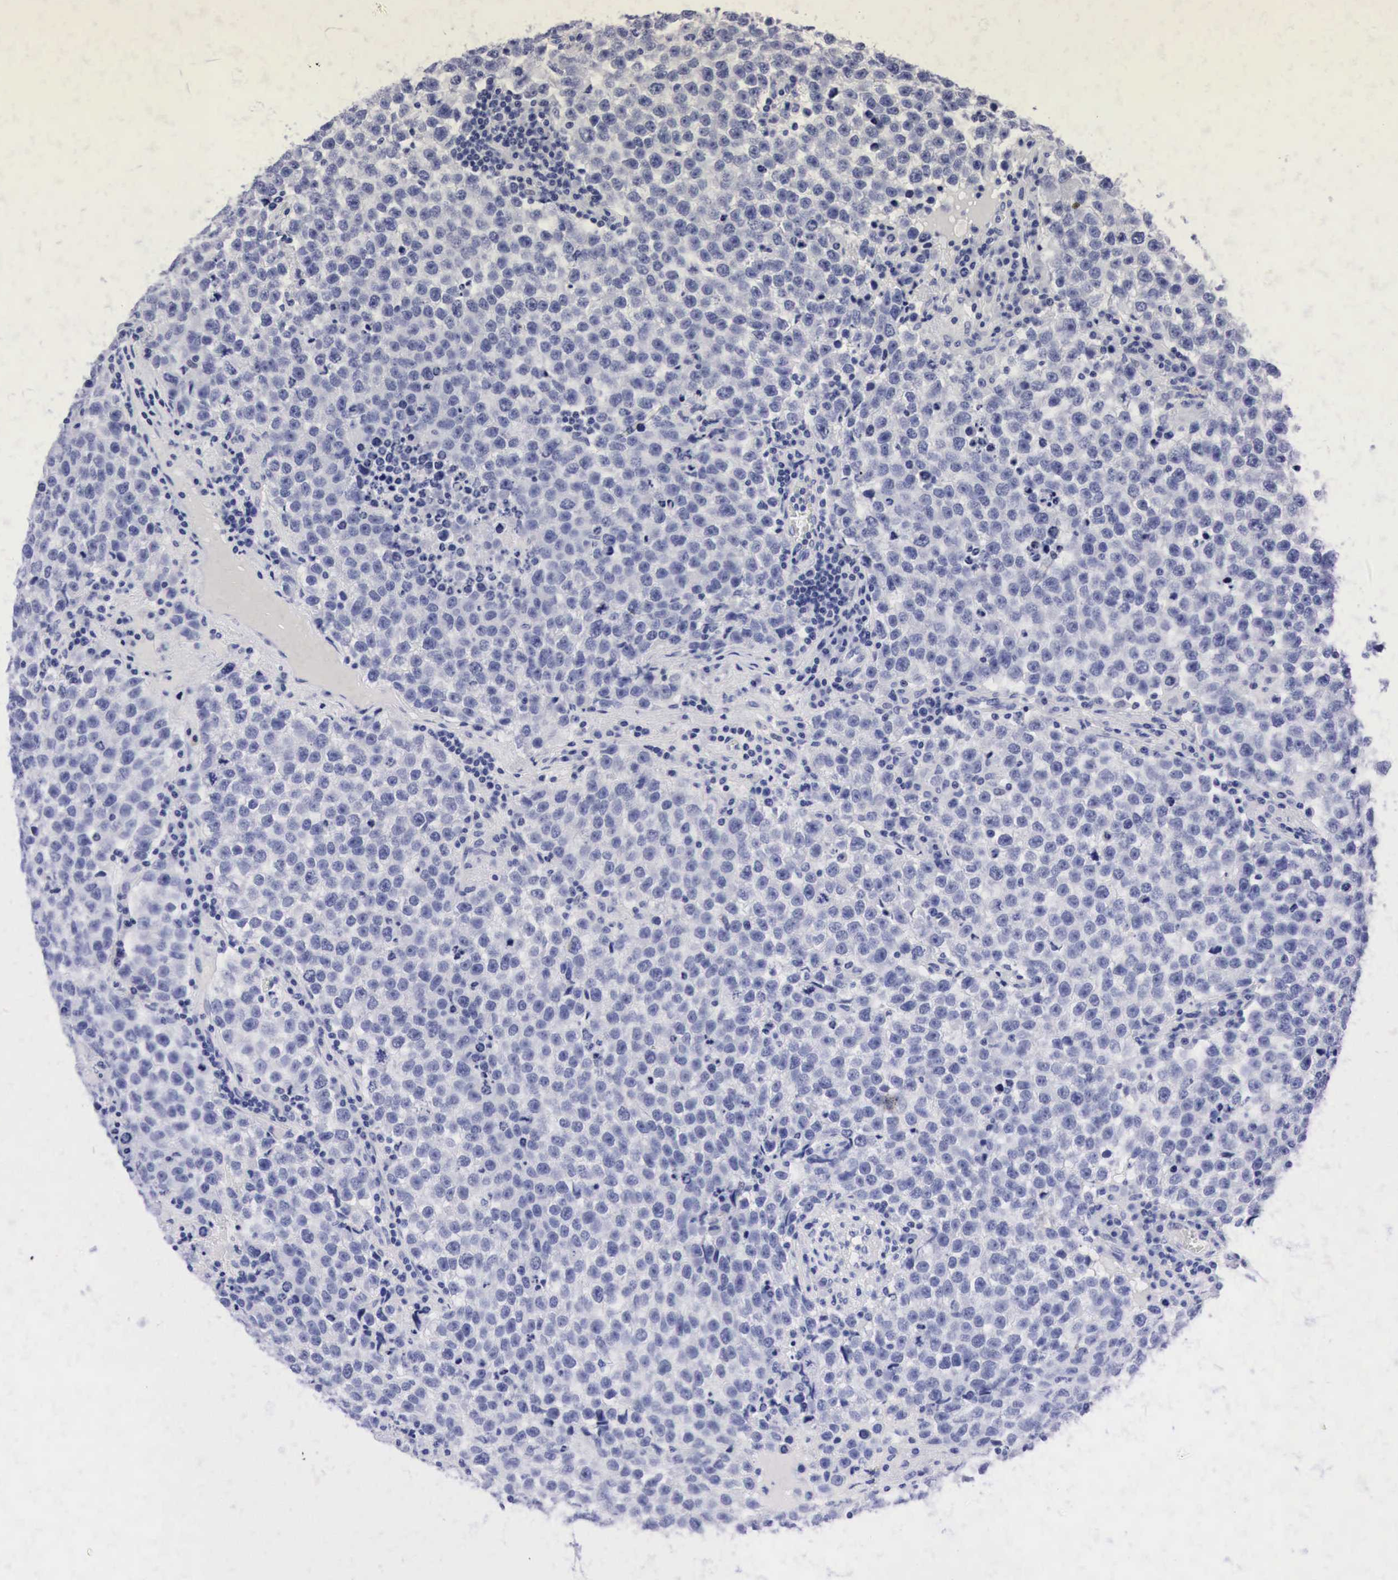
{"staining": {"intensity": "negative", "quantity": "none", "location": "none"}, "tissue": "testis cancer", "cell_type": "Tumor cells", "image_type": "cancer", "snomed": [{"axis": "morphology", "description": "Seminoma, NOS"}, {"axis": "topography", "description": "Testis"}], "caption": "This is an immunohistochemistry (IHC) micrograph of testis seminoma. There is no expression in tumor cells.", "gene": "NKX2-1", "patient": {"sex": "male", "age": 36}}